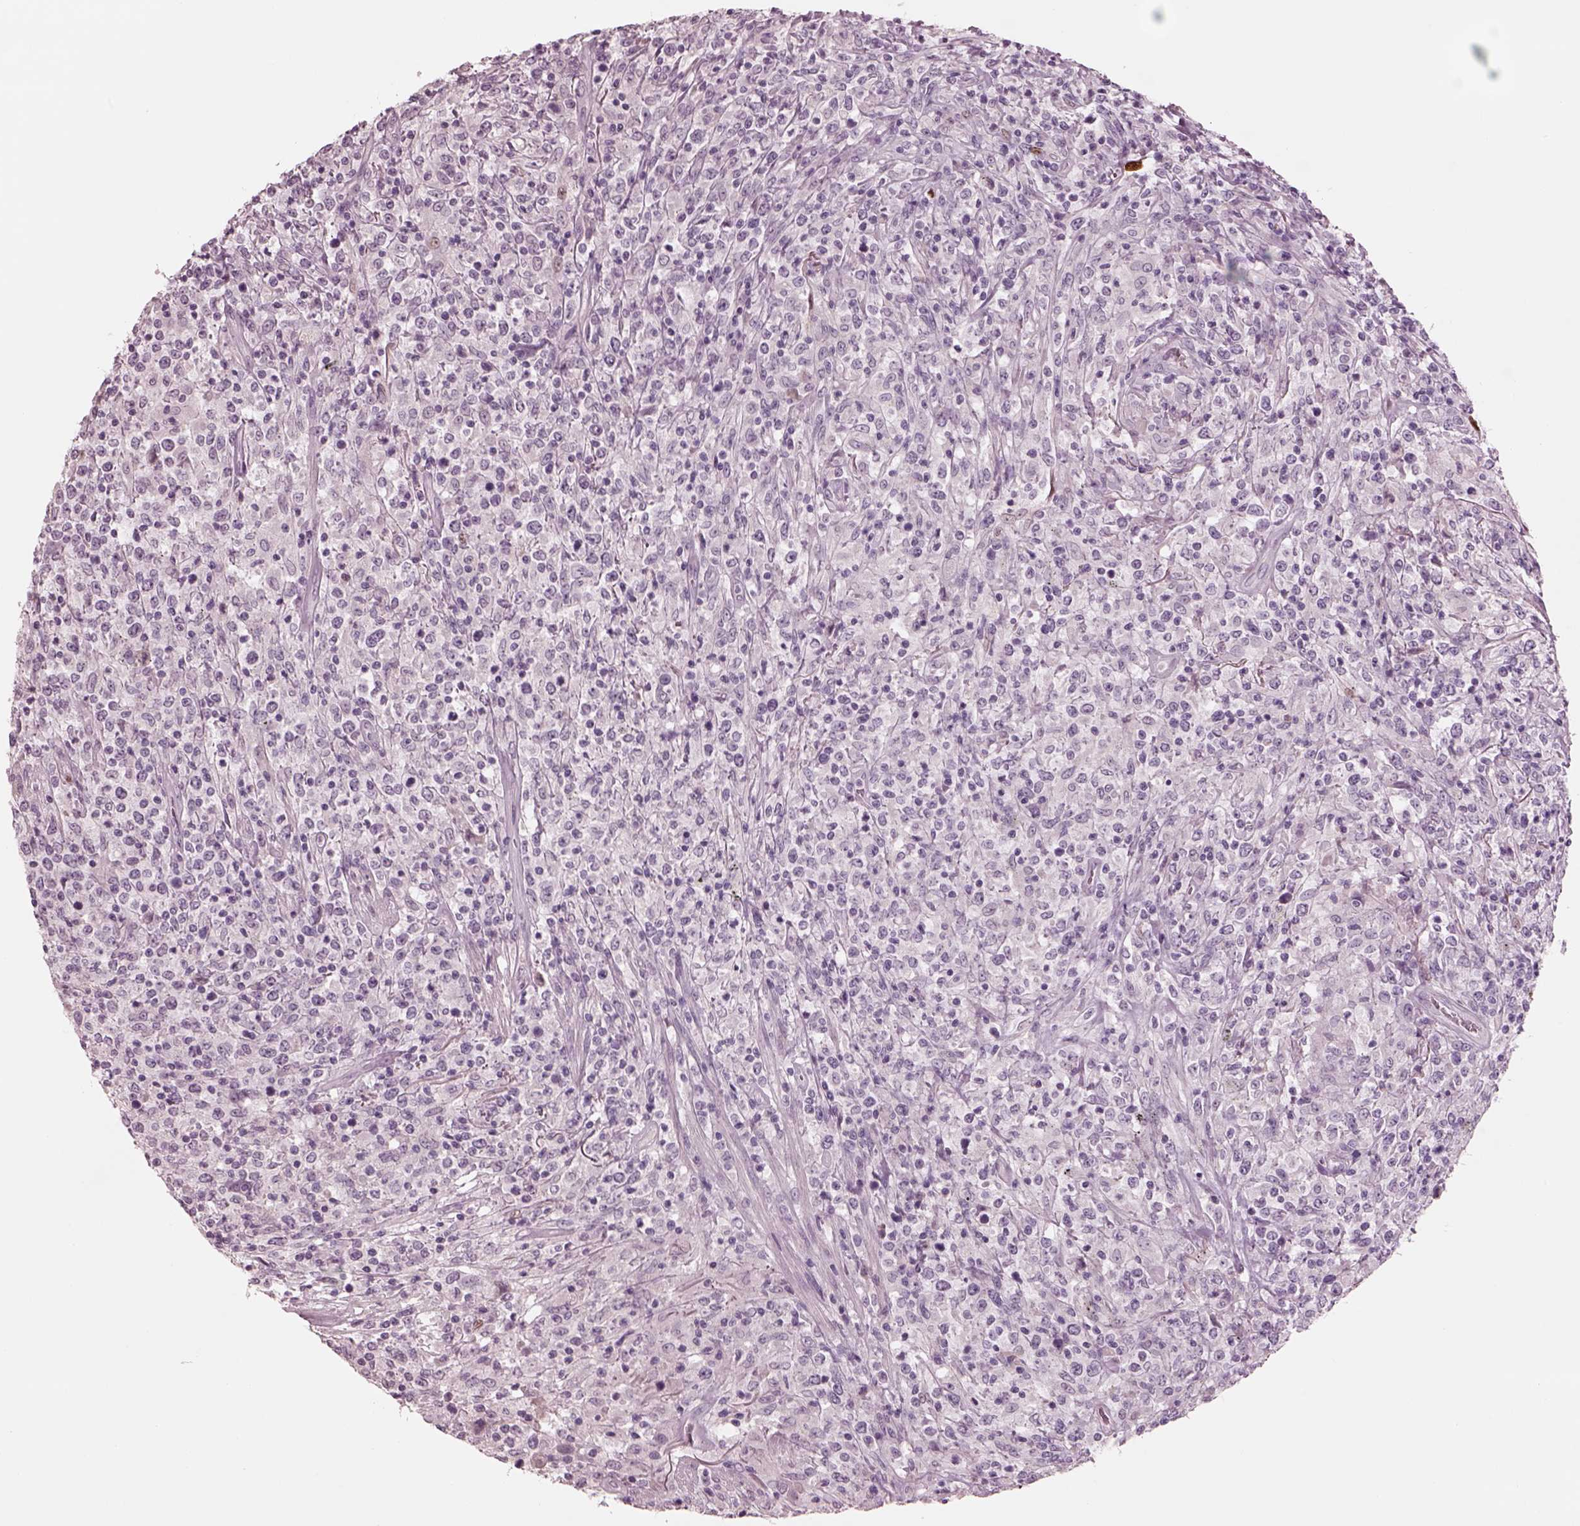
{"staining": {"intensity": "negative", "quantity": "none", "location": "none"}, "tissue": "lymphoma", "cell_type": "Tumor cells", "image_type": "cancer", "snomed": [{"axis": "morphology", "description": "Malignant lymphoma, non-Hodgkin's type, High grade"}, {"axis": "topography", "description": "Lung"}], "caption": "High power microscopy histopathology image of an immunohistochemistry image of high-grade malignant lymphoma, non-Hodgkin's type, revealing no significant staining in tumor cells.", "gene": "SOX9", "patient": {"sex": "male", "age": 79}}